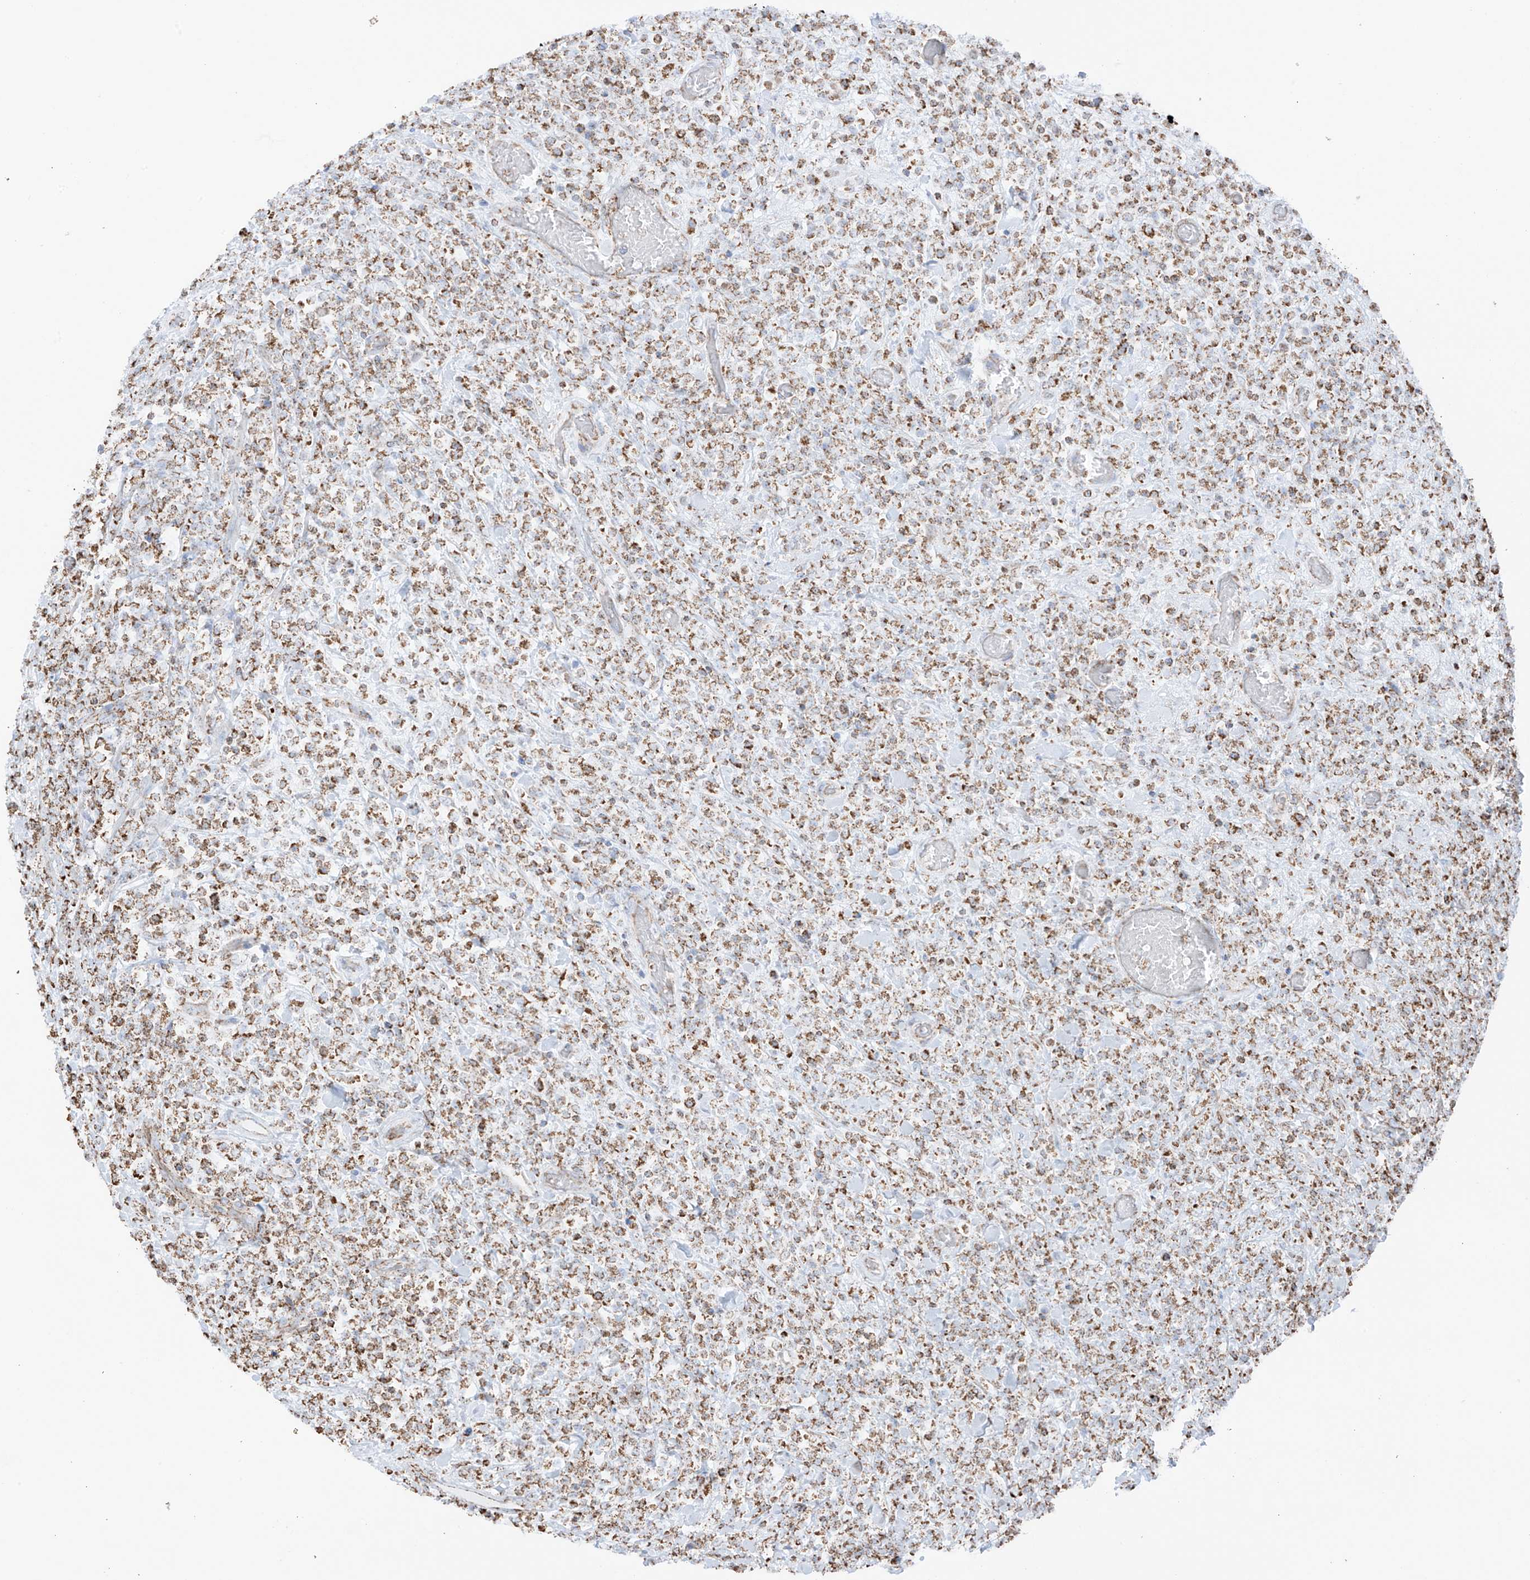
{"staining": {"intensity": "moderate", "quantity": ">75%", "location": "cytoplasmic/membranous"}, "tissue": "lymphoma", "cell_type": "Tumor cells", "image_type": "cancer", "snomed": [{"axis": "morphology", "description": "Malignant lymphoma, non-Hodgkin's type, High grade"}, {"axis": "topography", "description": "Colon"}], "caption": "Human high-grade malignant lymphoma, non-Hodgkin's type stained for a protein (brown) reveals moderate cytoplasmic/membranous positive expression in about >75% of tumor cells.", "gene": "XKR3", "patient": {"sex": "female", "age": 53}}